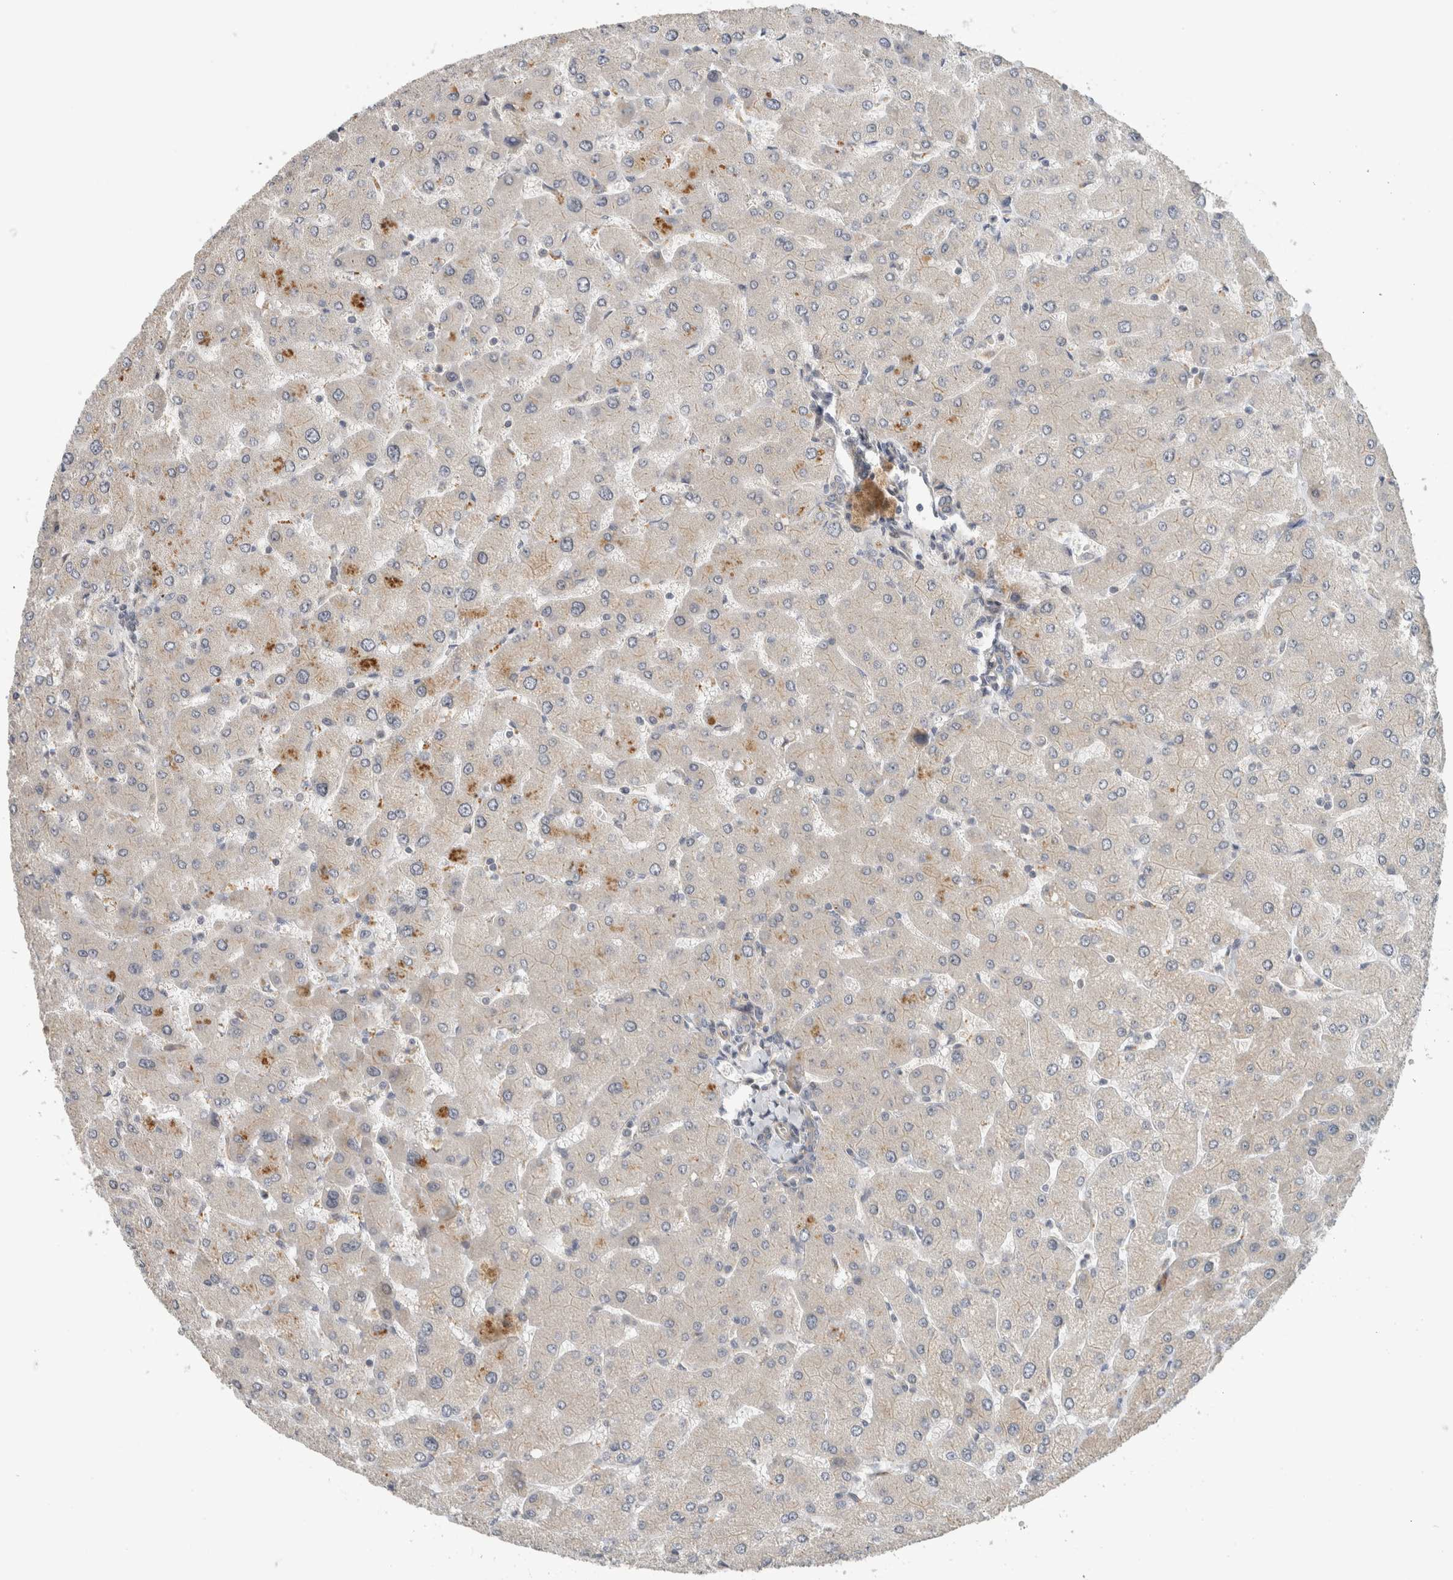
{"staining": {"intensity": "negative", "quantity": "none", "location": "none"}, "tissue": "liver", "cell_type": "Cholangiocytes", "image_type": "normal", "snomed": [{"axis": "morphology", "description": "Normal tissue, NOS"}, {"axis": "topography", "description": "Liver"}], "caption": "This is an immunohistochemistry micrograph of unremarkable liver. There is no staining in cholangiocytes.", "gene": "ERCC6L2", "patient": {"sex": "male", "age": 55}}